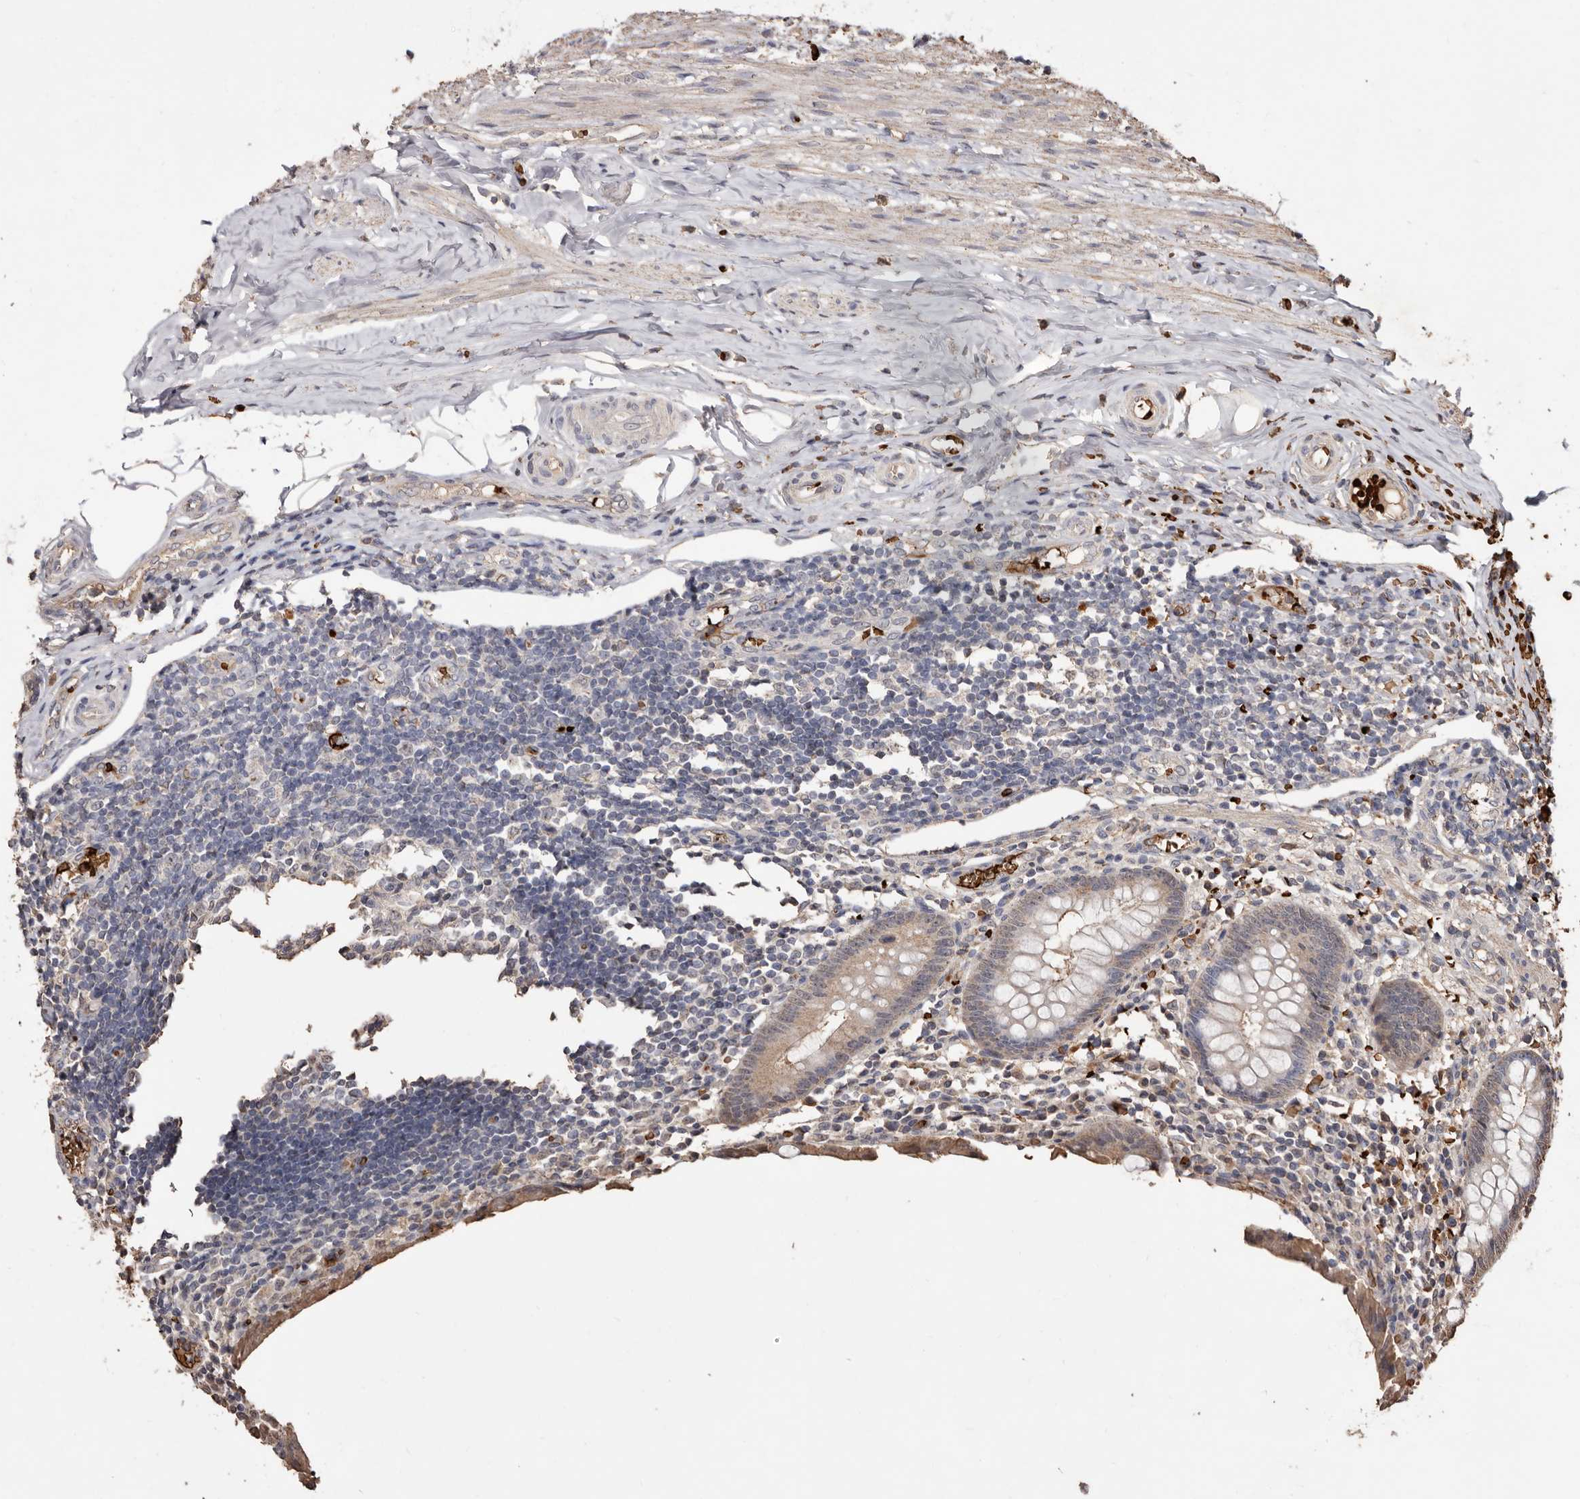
{"staining": {"intensity": "weak", "quantity": "25%-75%", "location": "cytoplasmic/membranous"}, "tissue": "appendix", "cell_type": "Glandular cells", "image_type": "normal", "snomed": [{"axis": "morphology", "description": "Normal tissue, NOS"}, {"axis": "topography", "description": "Appendix"}], "caption": "Protein staining displays weak cytoplasmic/membranous positivity in approximately 25%-75% of glandular cells in normal appendix. Immunohistochemistry stains the protein of interest in brown and the nuclei are stained blue.", "gene": "GRAMD2A", "patient": {"sex": "female", "age": 17}}